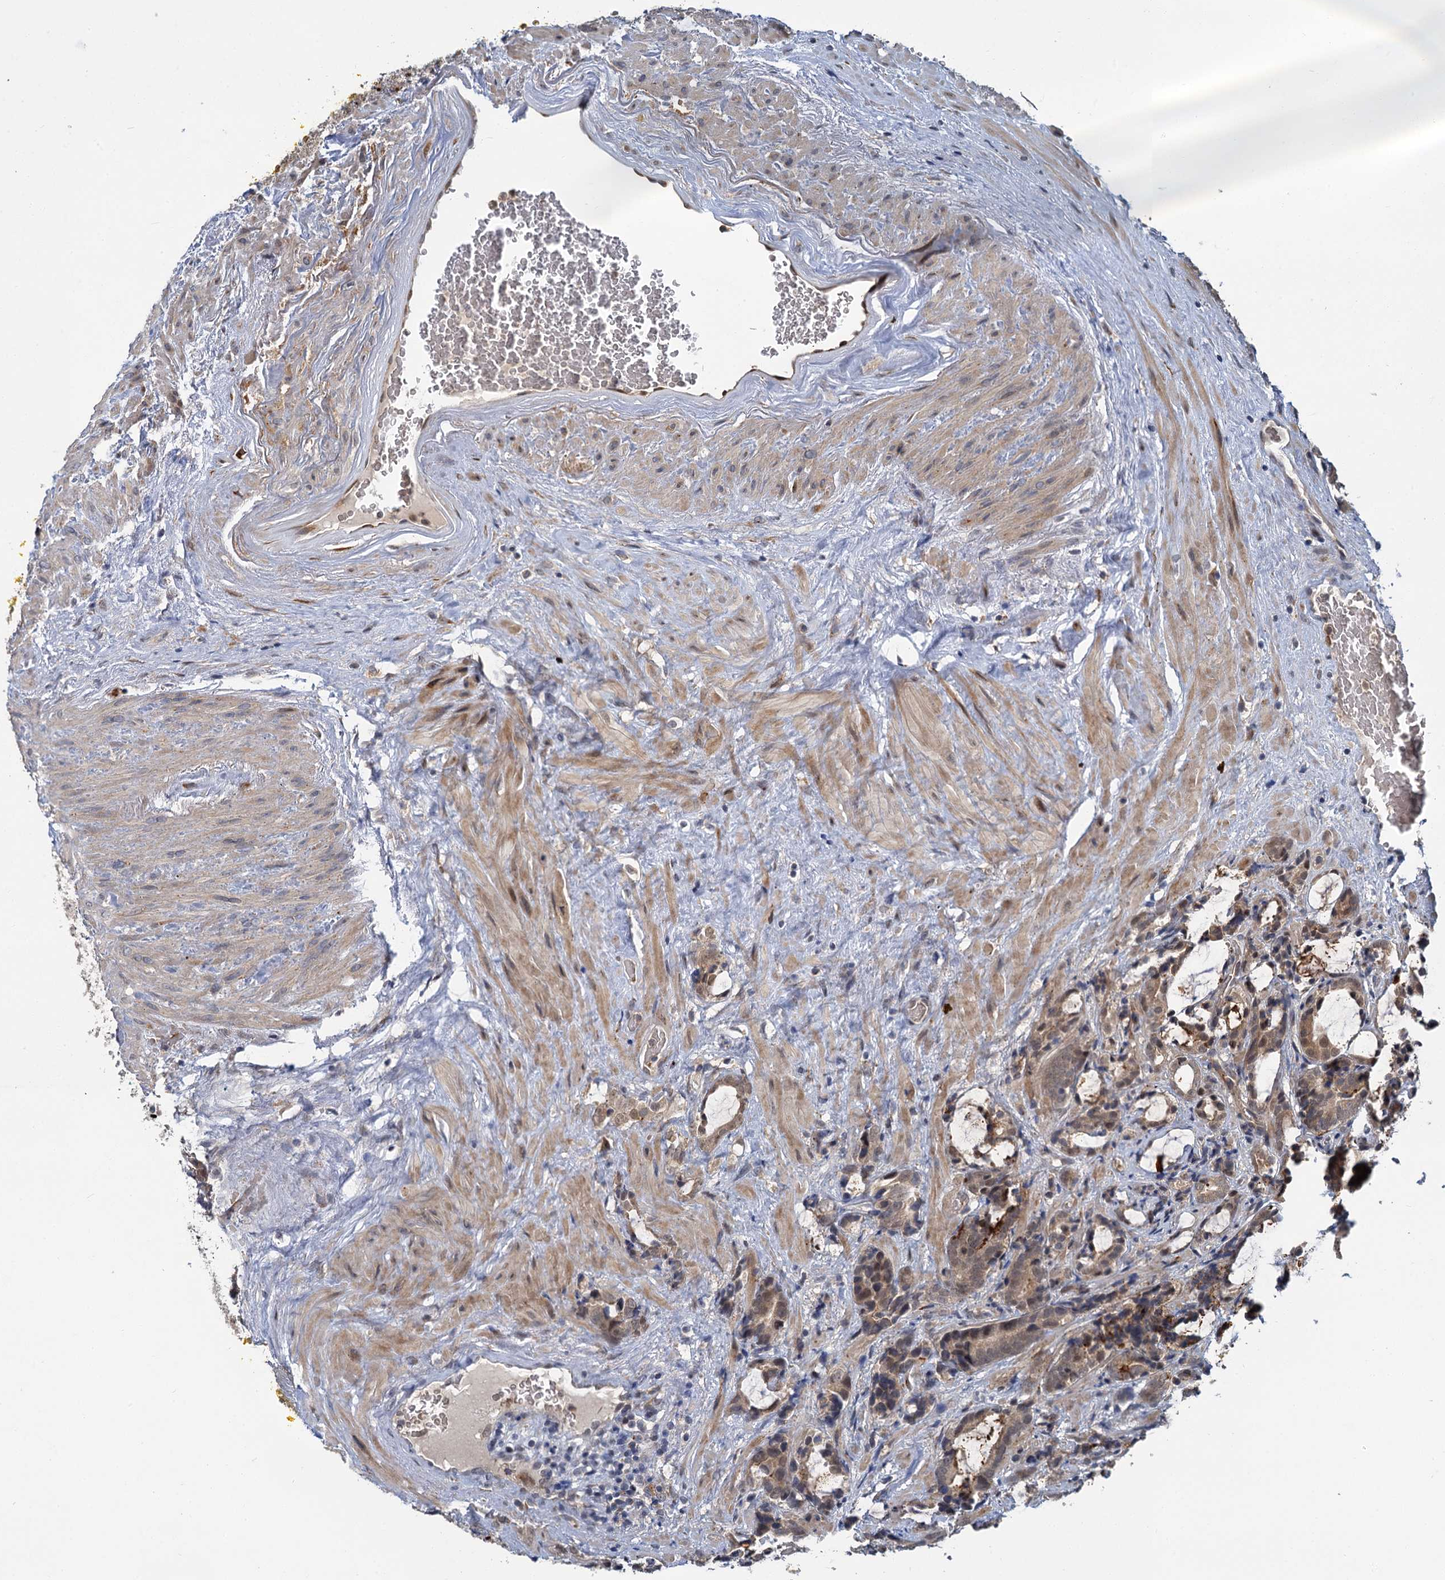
{"staining": {"intensity": "weak", "quantity": "25%-75%", "location": "cytoplasmic/membranous"}, "tissue": "prostate cancer", "cell_type": "Tumor cells", "image_type": "cancer", "snomed": [{"axis": "morphology", "description": "Adenocarcinoma, High grade"}, {"axis": "topography", "description": "Prostate and seminal vesicle, NOS"}], "caption": "High-power microscopy captured an IHC histopathology image of adenocarcinoma (high-grade) (prostate), revealing weak cytoplasmic/membranous expression in approximately 25%-75% of tumor cells.", "gene": "APBA2", "patient": {"sex": "male", "age": 67}}